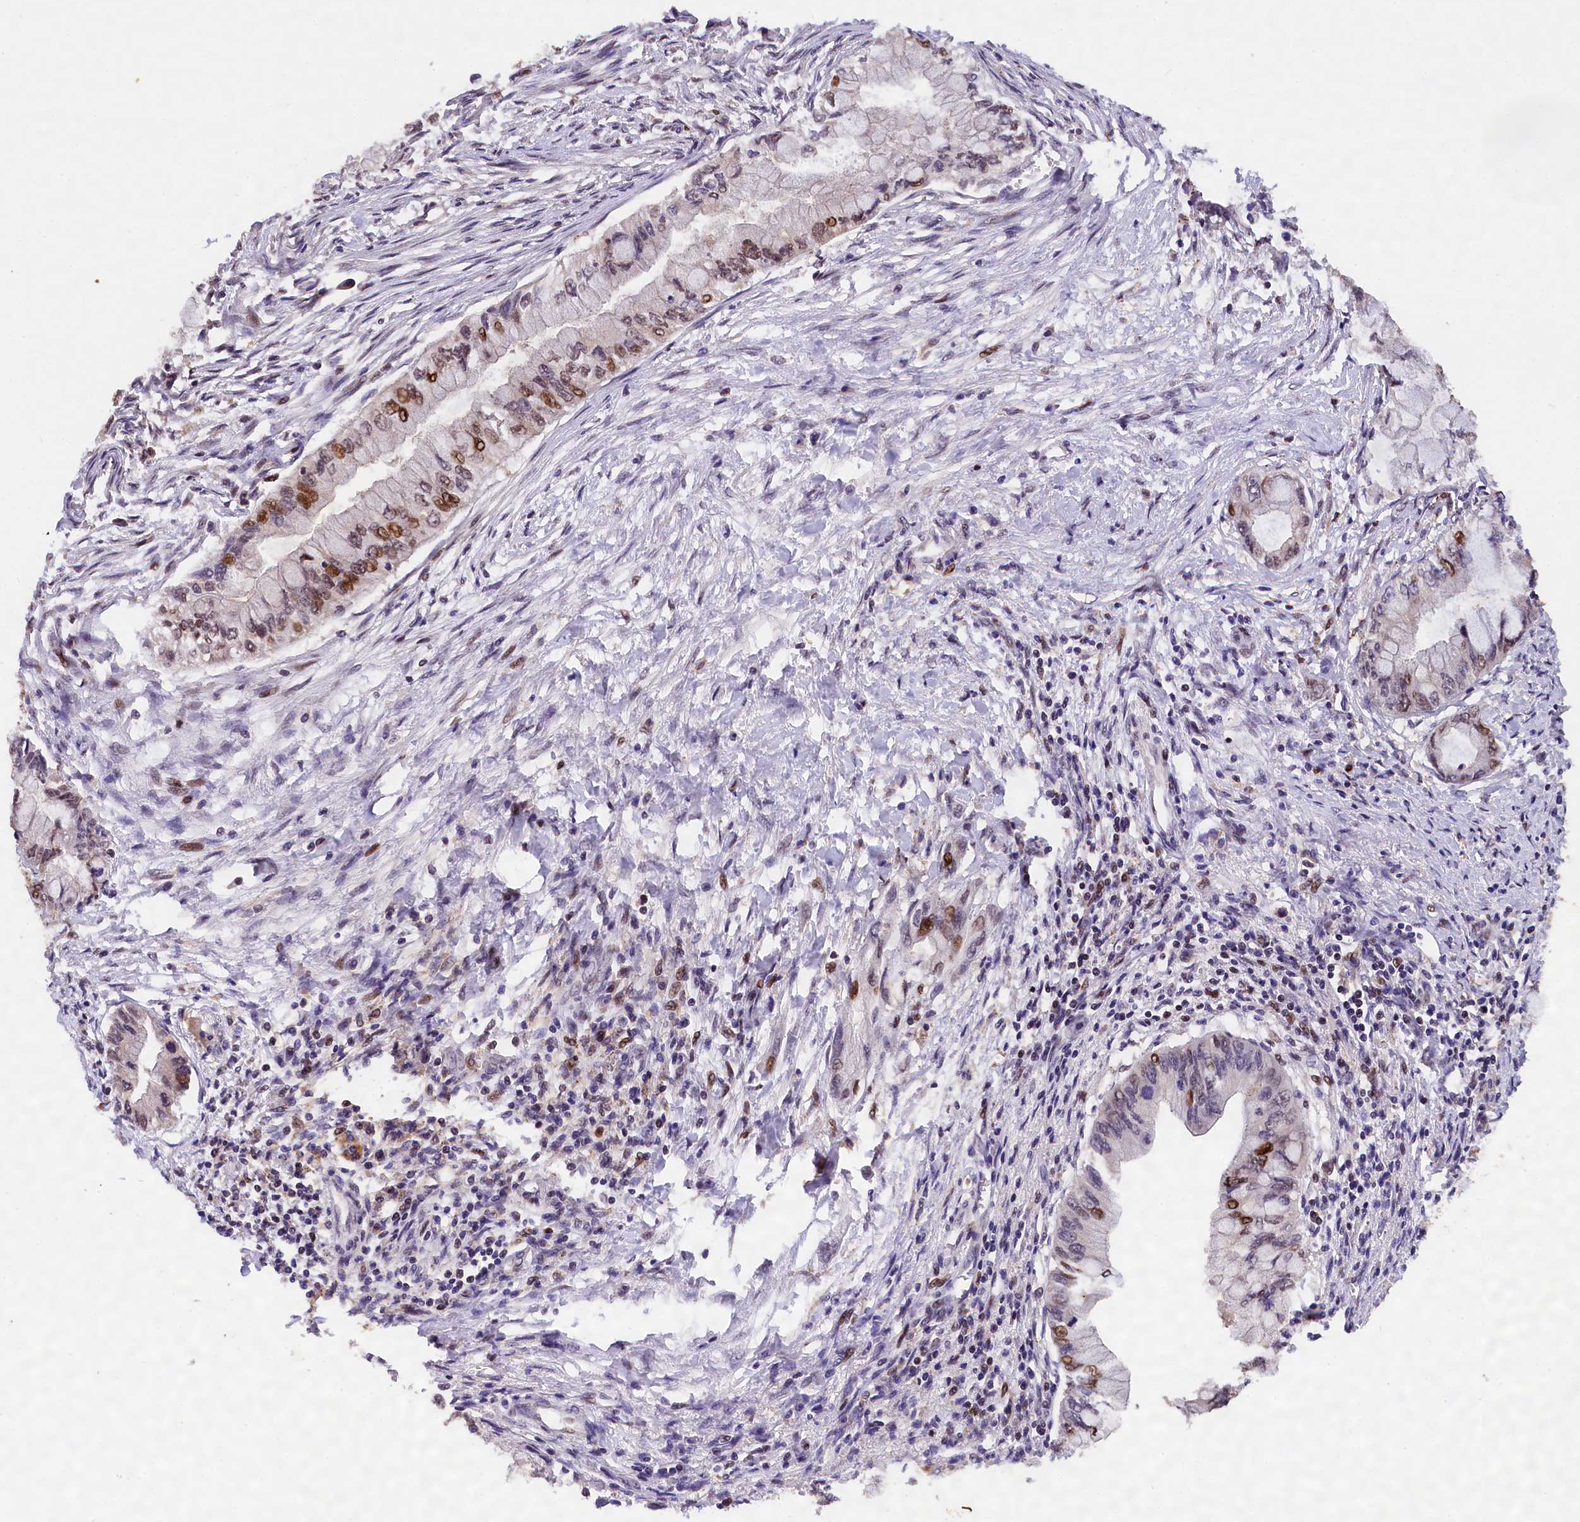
{"staining": {"intensity": "moderate", "quantity": "25%-75%", "location": "nuclear"}, "tissue": "pancreatic cancer", "cell_type": "Tumor cells", "image_type": "cancer", "snomed": [{"axis": "morphology", "description": "Adenocarcinoma, NOS"}, {"axis": "topography", "description": "Pancreas"}], "caption": "Immunohistochemistry histopathology image of human adenocarcinoma (pancreatic) stained for a protein (brown), which shows medium levels of moderate nuclear staining in about 25%-75% of tumor cells.", "gene": "PHAF1", "patient": {"sex": "male", "age": 48}}